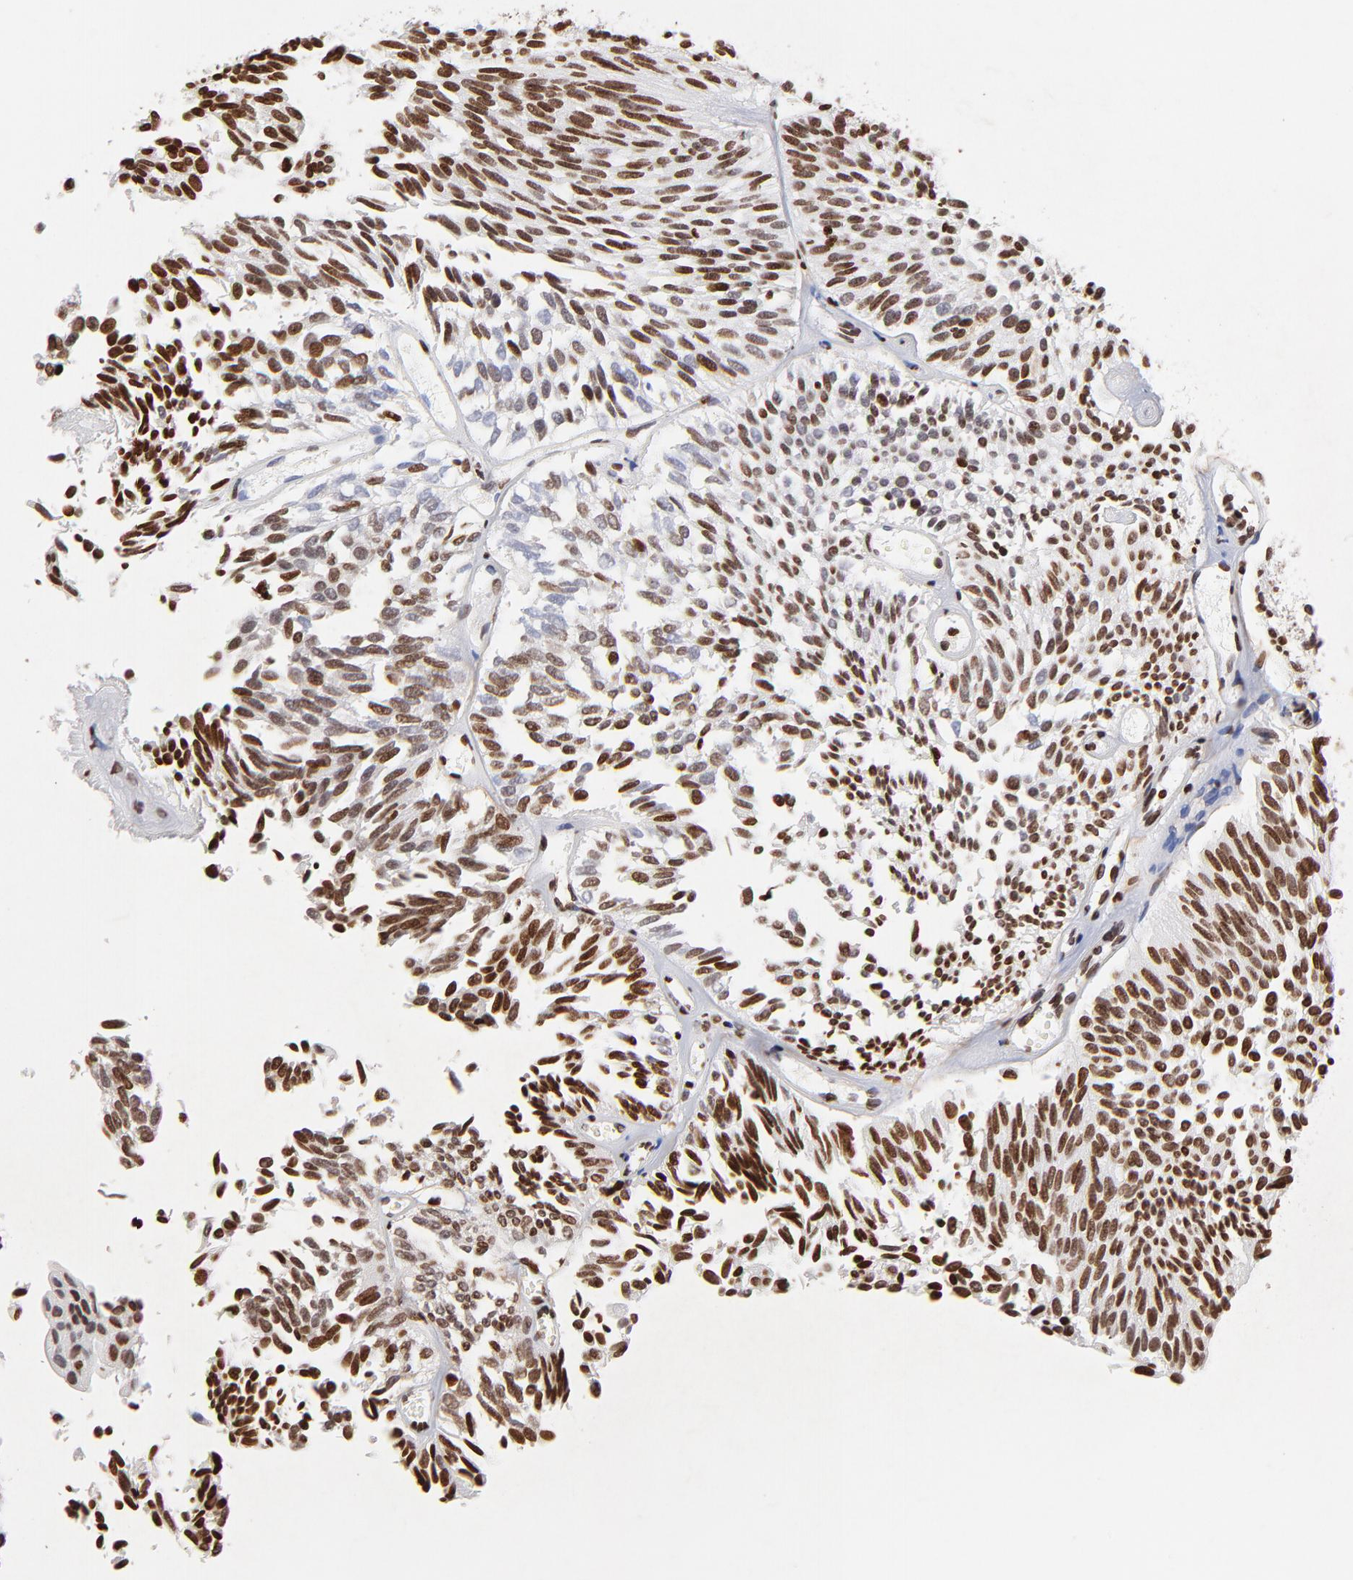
{"staining": {"intensity": "strong", "quantity": ">75%", "location": "nuclear"}, "tissue": "urothelial cancer", "cell_type": "Tumor cells", "image_type": "cancer", "snomed": [{"axis": "morphology", "description": "Urothelial carcinoma, Low grade"}, {"axis": "topography", "description": "Urinary bladder"}], "caption": "Immunohistochemical staining of low-grade urothelial carcinoma reveals high levels of strong nuclear protein expression in about >75% of tumor cells.", "gene": "FBH1", "patient": {"sex": "male", "age": 76}}